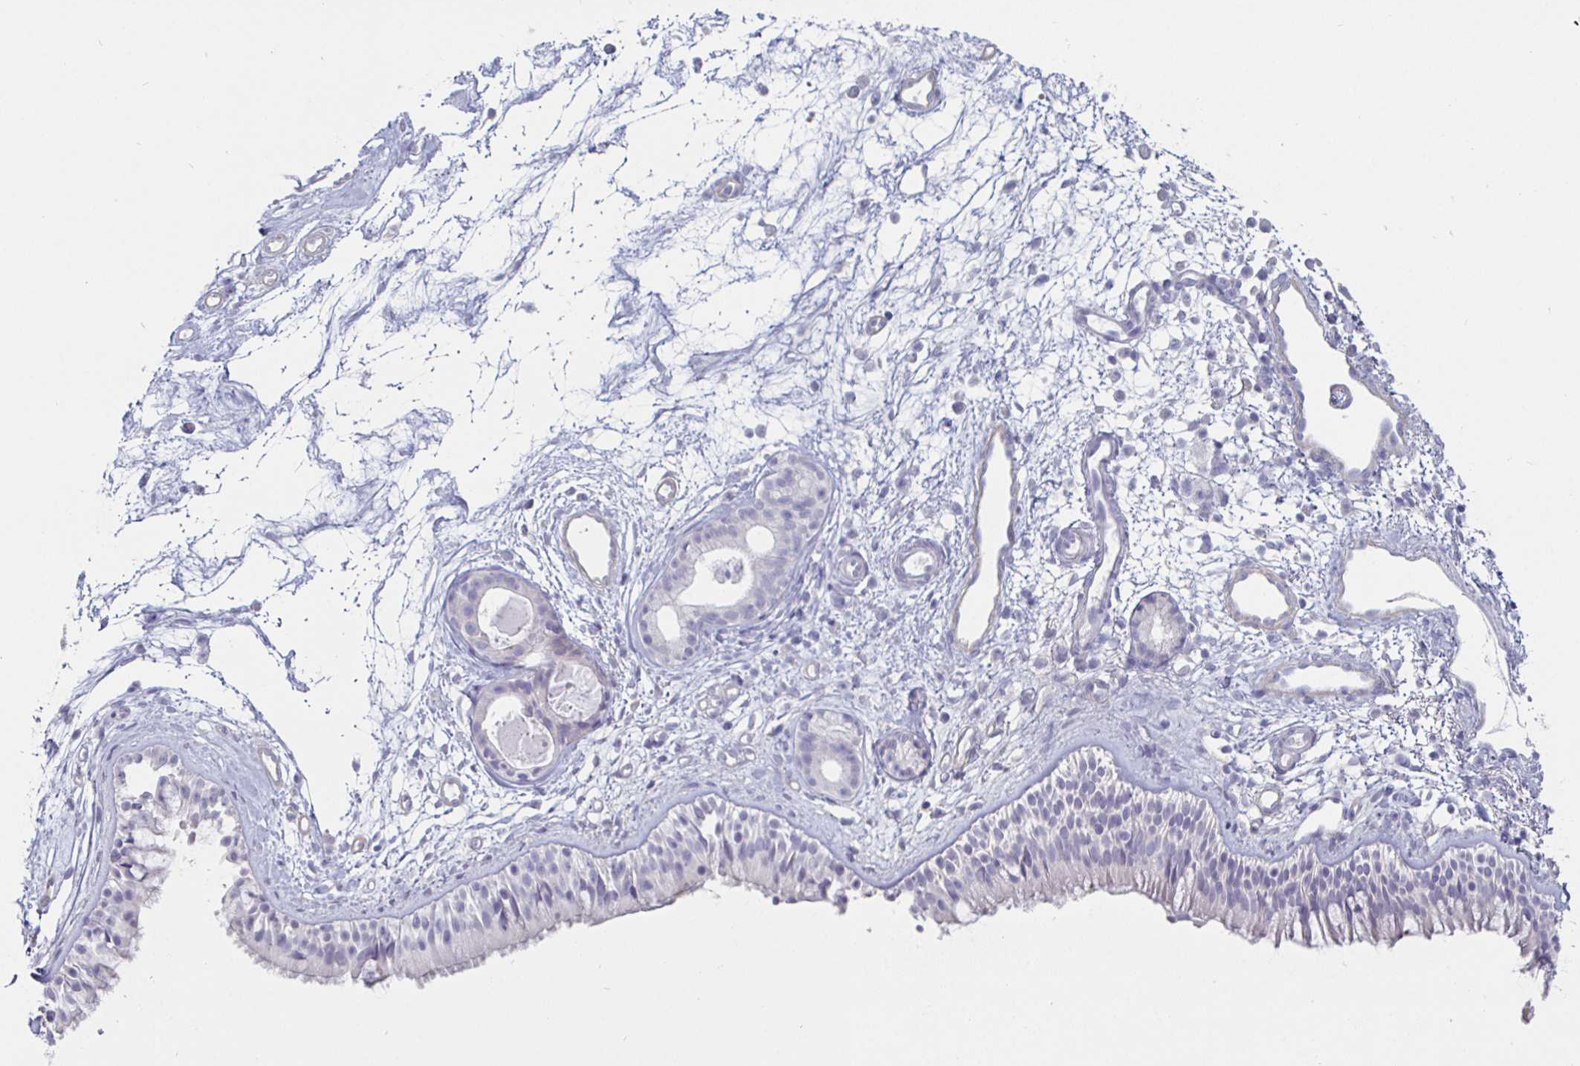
{"staining": {"intensity": "negative", "quantity": "none", "location": "none"}, "tissue": "nasopharynx", "cell_type": "Respiratory epithelial cells", "image_type": "normal", "snomed": [{"axis": "morphology", "description": "Normal tissue, NOS"}, {"axis": "topography", "description": "Nasopharynx"}], "caption": "The image exhibits no significant expression in respiratory epithelial cells of nasopharynx. (DAB (3,3'-diaminobenzidine) immunohistochemistry, high magnification).", "gene": "ENPP1", "patient": {"sex": "female", "age": 70}}